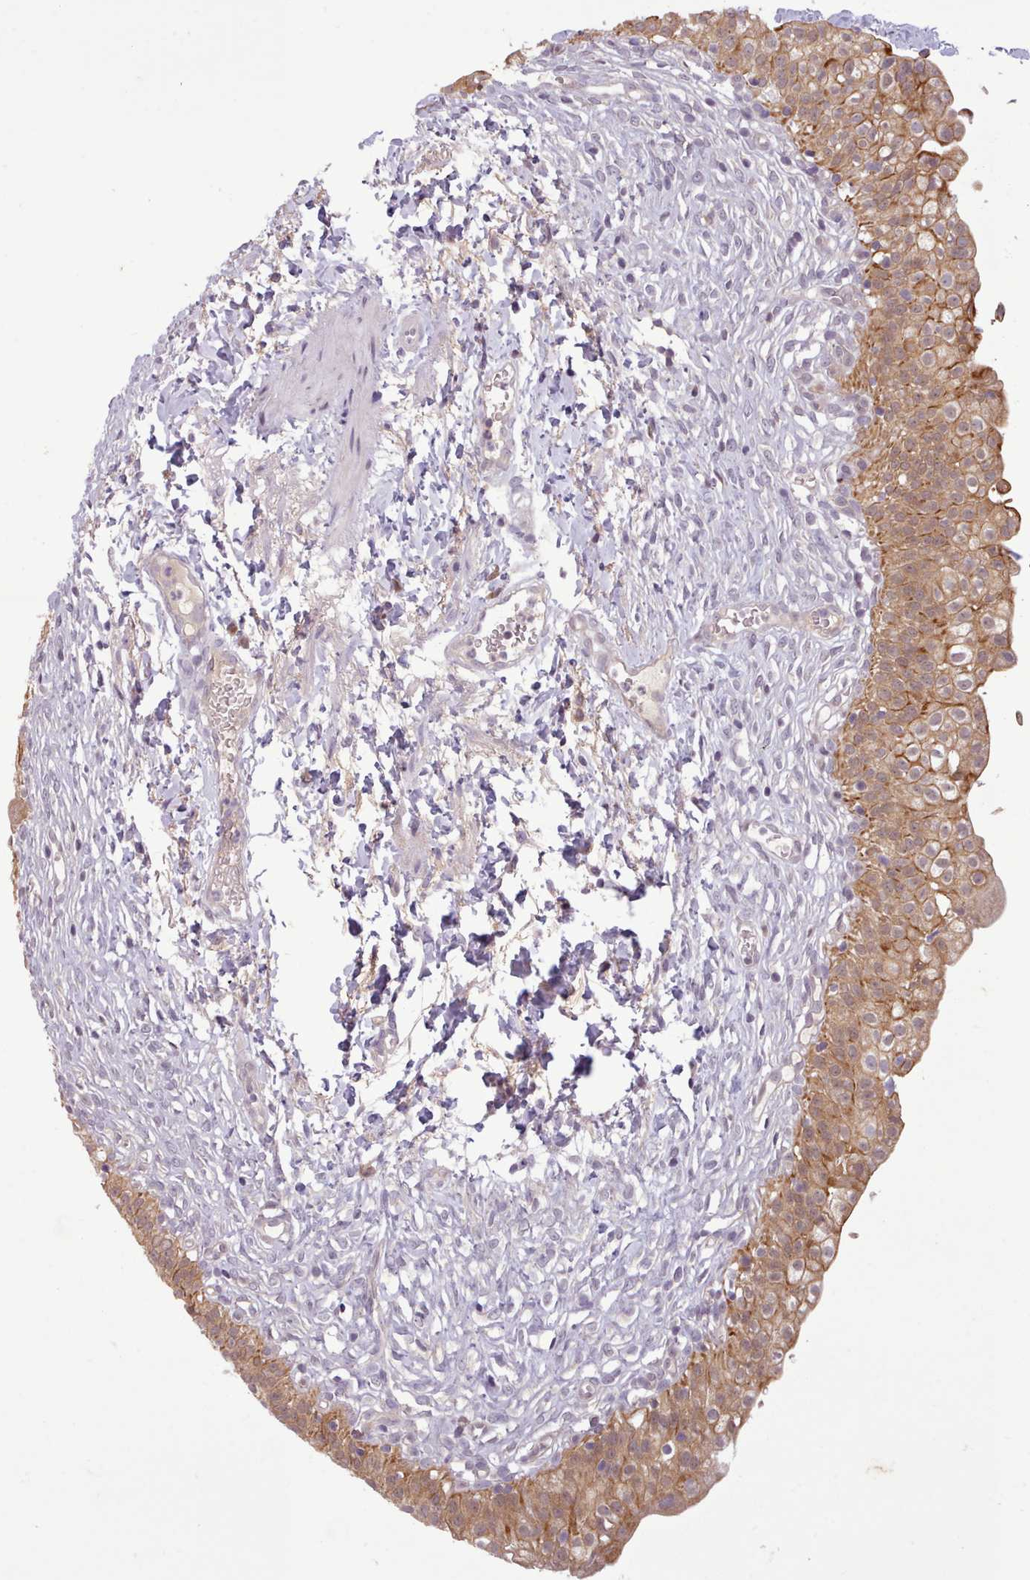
{"staining": {"intensity": "moderate", "quantity": ">75%", "location": "cytoplasmic/membranous"}, "tissue": "urinary bladder", "cell_type": "Urothelial cells", "image_type": "normal", "snomed": [{"axis": "morphology", "description": "Normal tissue, NOS"}, {"axis": "topography", "description": "Urinary bladder"}], "caption": "Protein expression analysis of unremarkable urinary bladder shows moderate cytoplasmic/membranous expression in approximately >75% of urothelial cells. (DAB (3,3'-diaminobenzidine) IHC, brown staining for protein, blue staining for nuclei).", "gene": "NMRK1", "patient": {"sex": "male", "age": 55}}